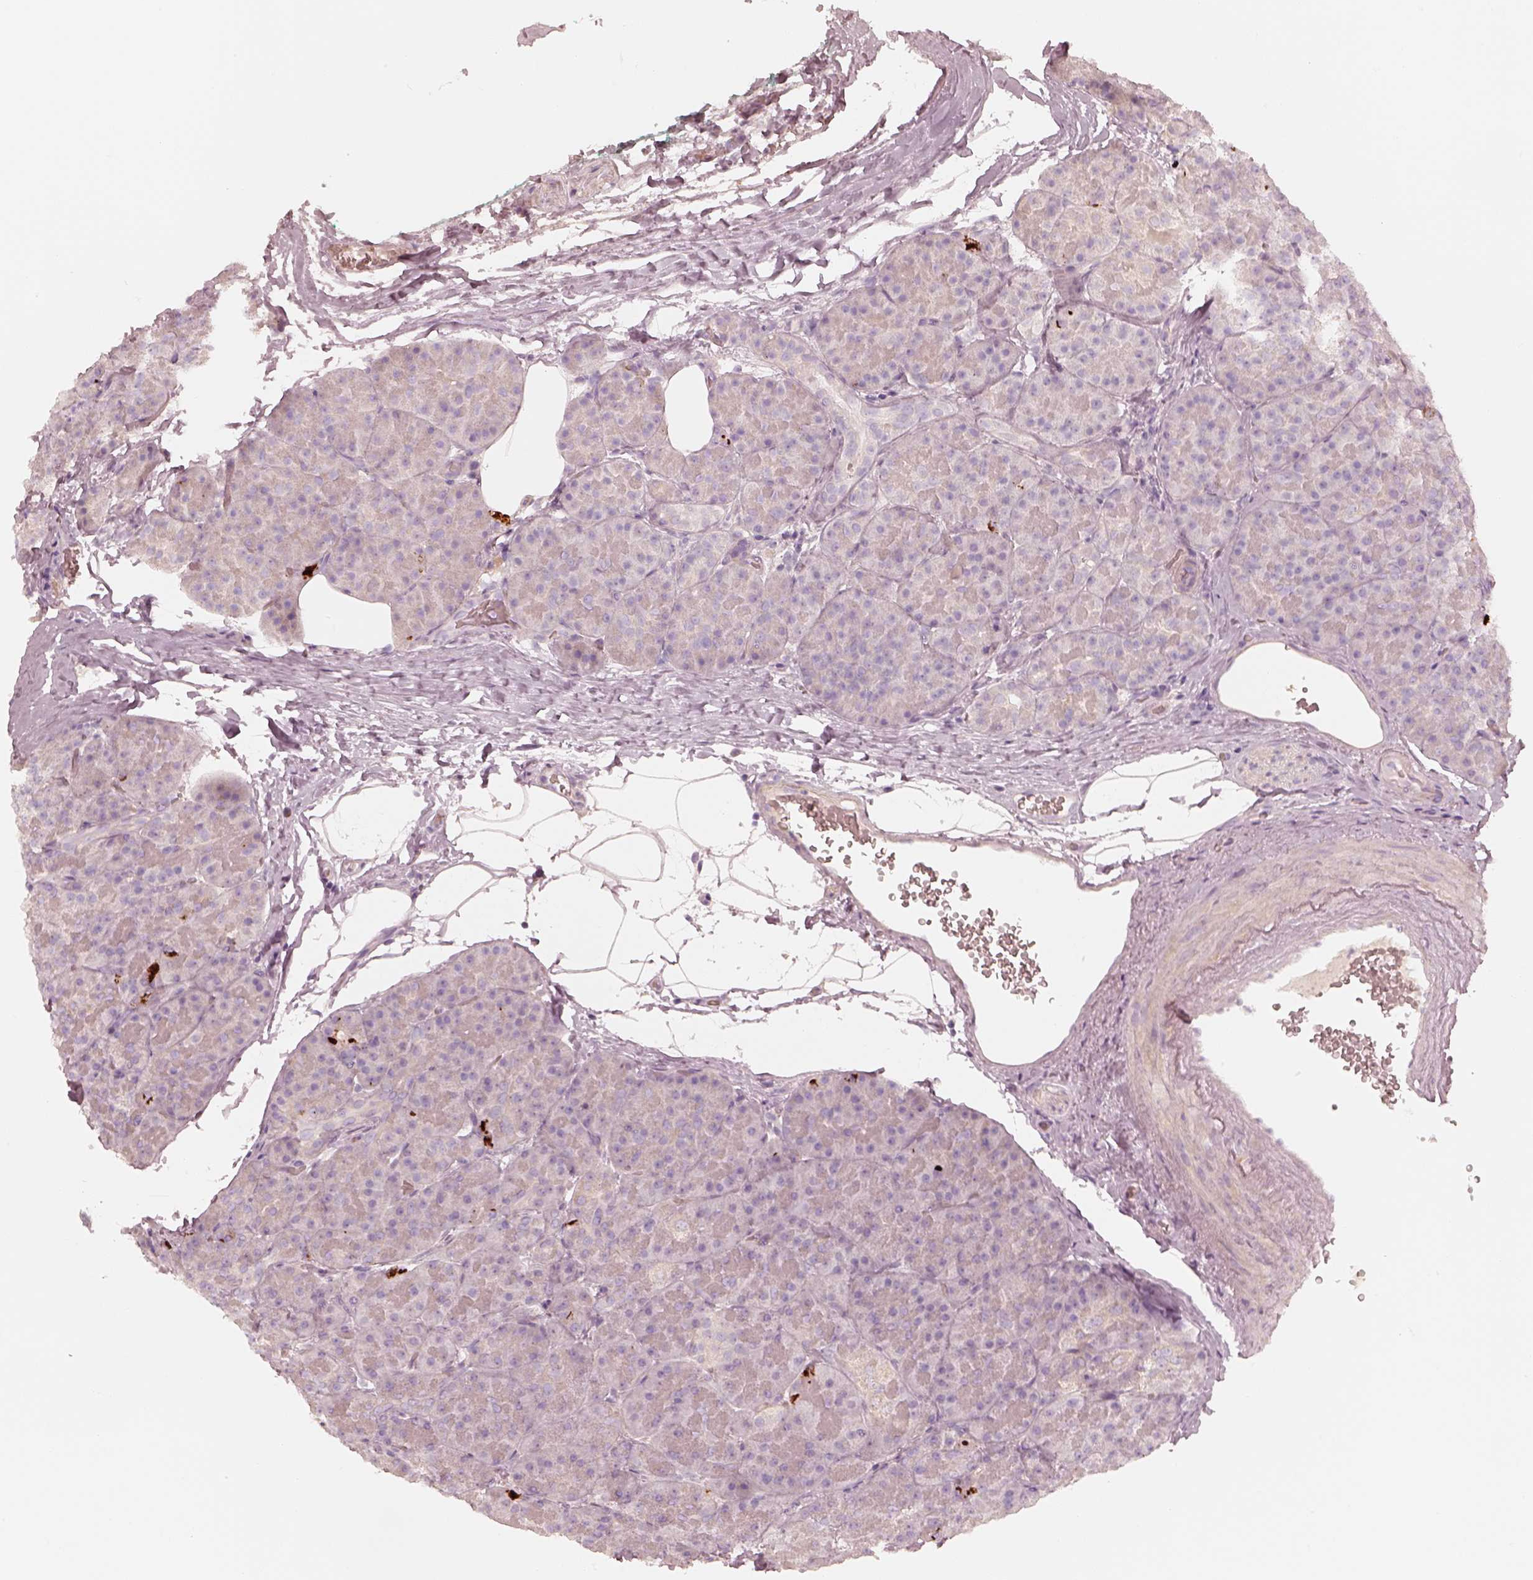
{"staining": {"intensity": "negative", "quantity": "none", "location": "none"}, "tissue": "pancreas", "cell_type": "Exocrine glandular cells", "image_type": "normal", "snomed": [{"axis": "morphology", "description": "Normal tissue, NOS"}, {"axis": "topography", "description": "Pancreas"}], "caption": "This image is of unremarkable pancreas stained with immunohistochemistry to label a protein in brown with the nuclei are counter-stained blue. There is no staining in exocrine glandular cells.", "gene": "KCNJ9", "patient": {"sex": "male", "age": 57}}